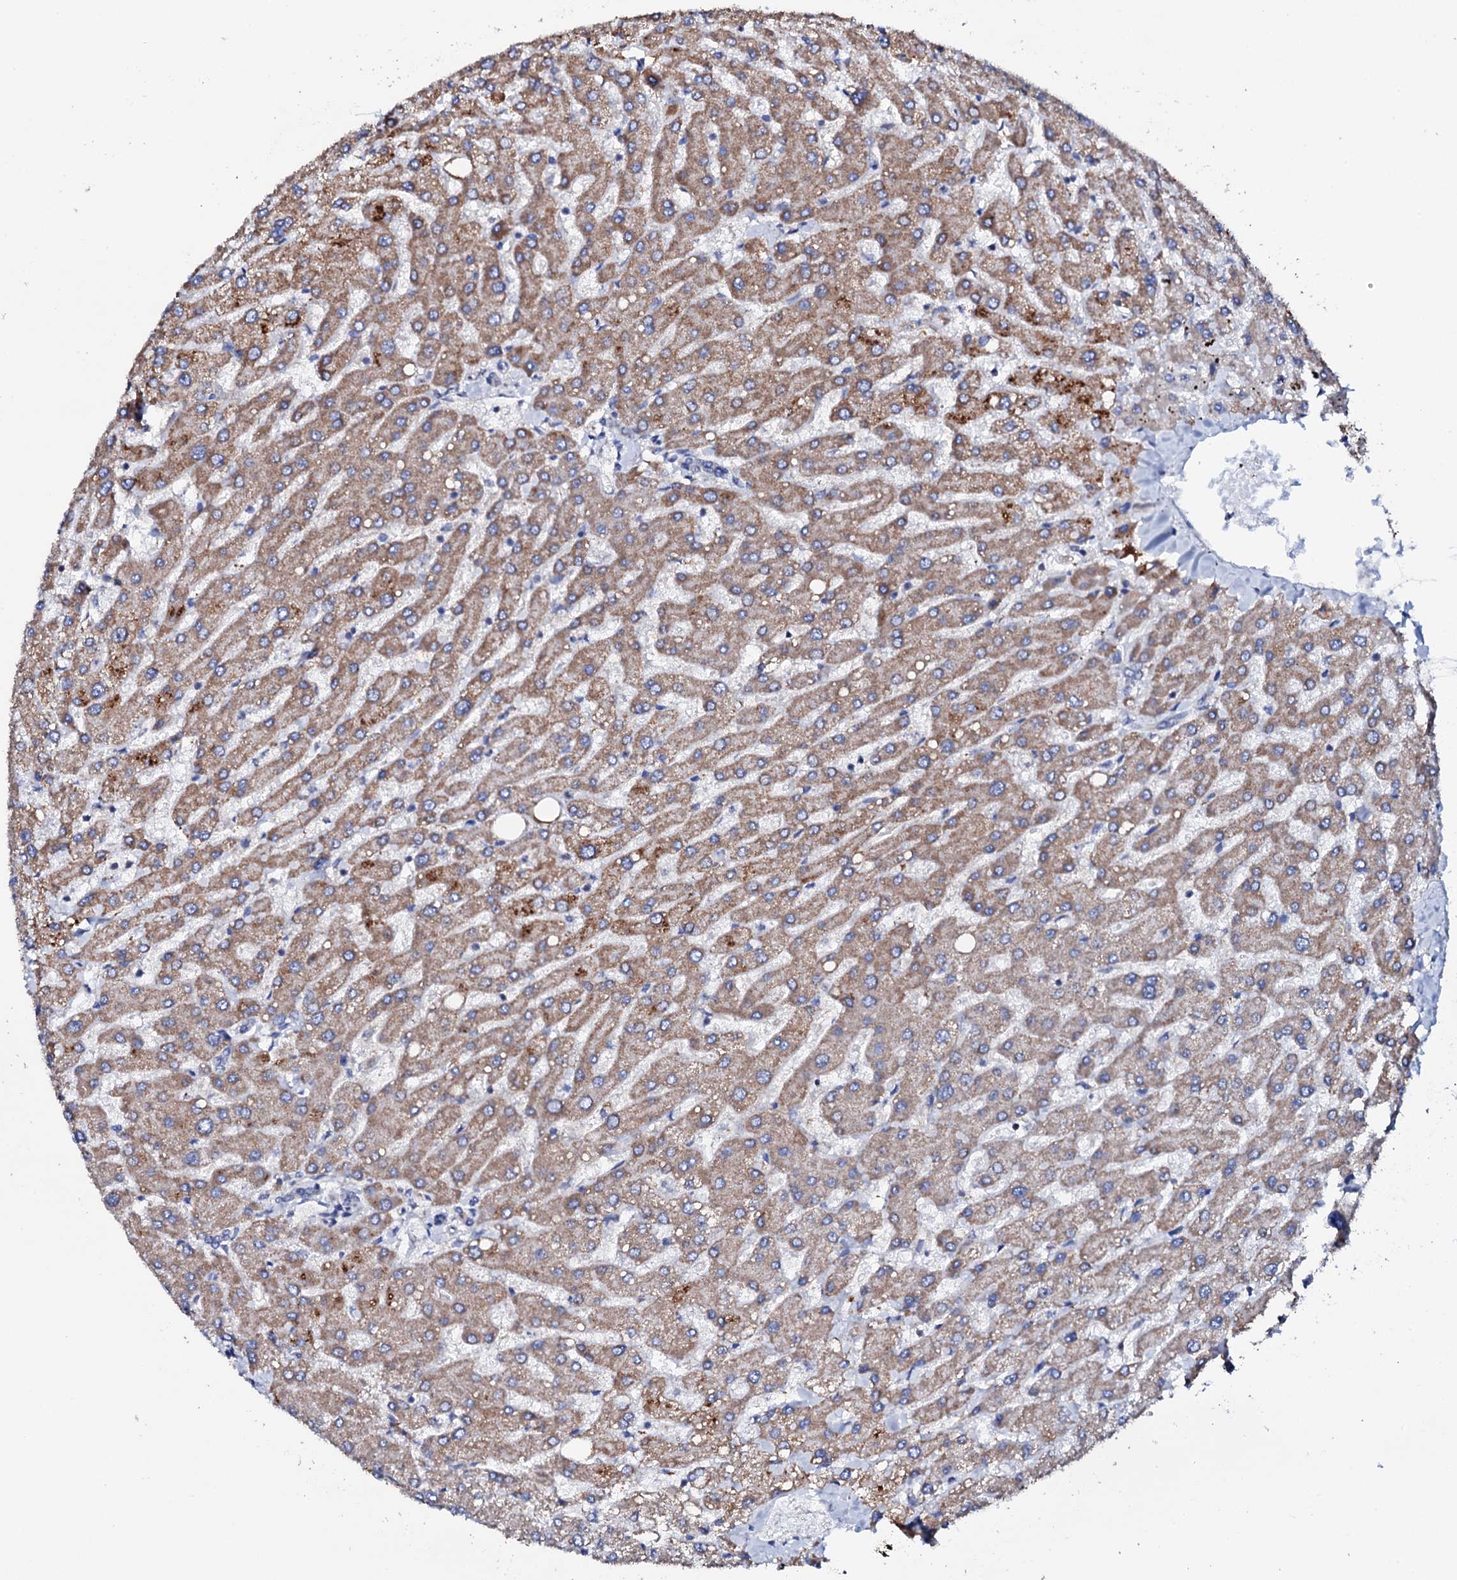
{"staining": {"intensity": "negative", "quantity": "none", "location": "none"}, "tissue": "liver", "cell_type": "Cholangiocytes", "image_type": "normal", "snomed": [{"axis": "morphology", "description": "Normal tissue, NOS"}, {"axis": "topography", "description": "Liver"}], "caption": "Histopathology image shows no protein positivity in cholangiocytes of benign liver.", "gene": "TCAF2C", "patient": {"sex": "male", "age": 55}}